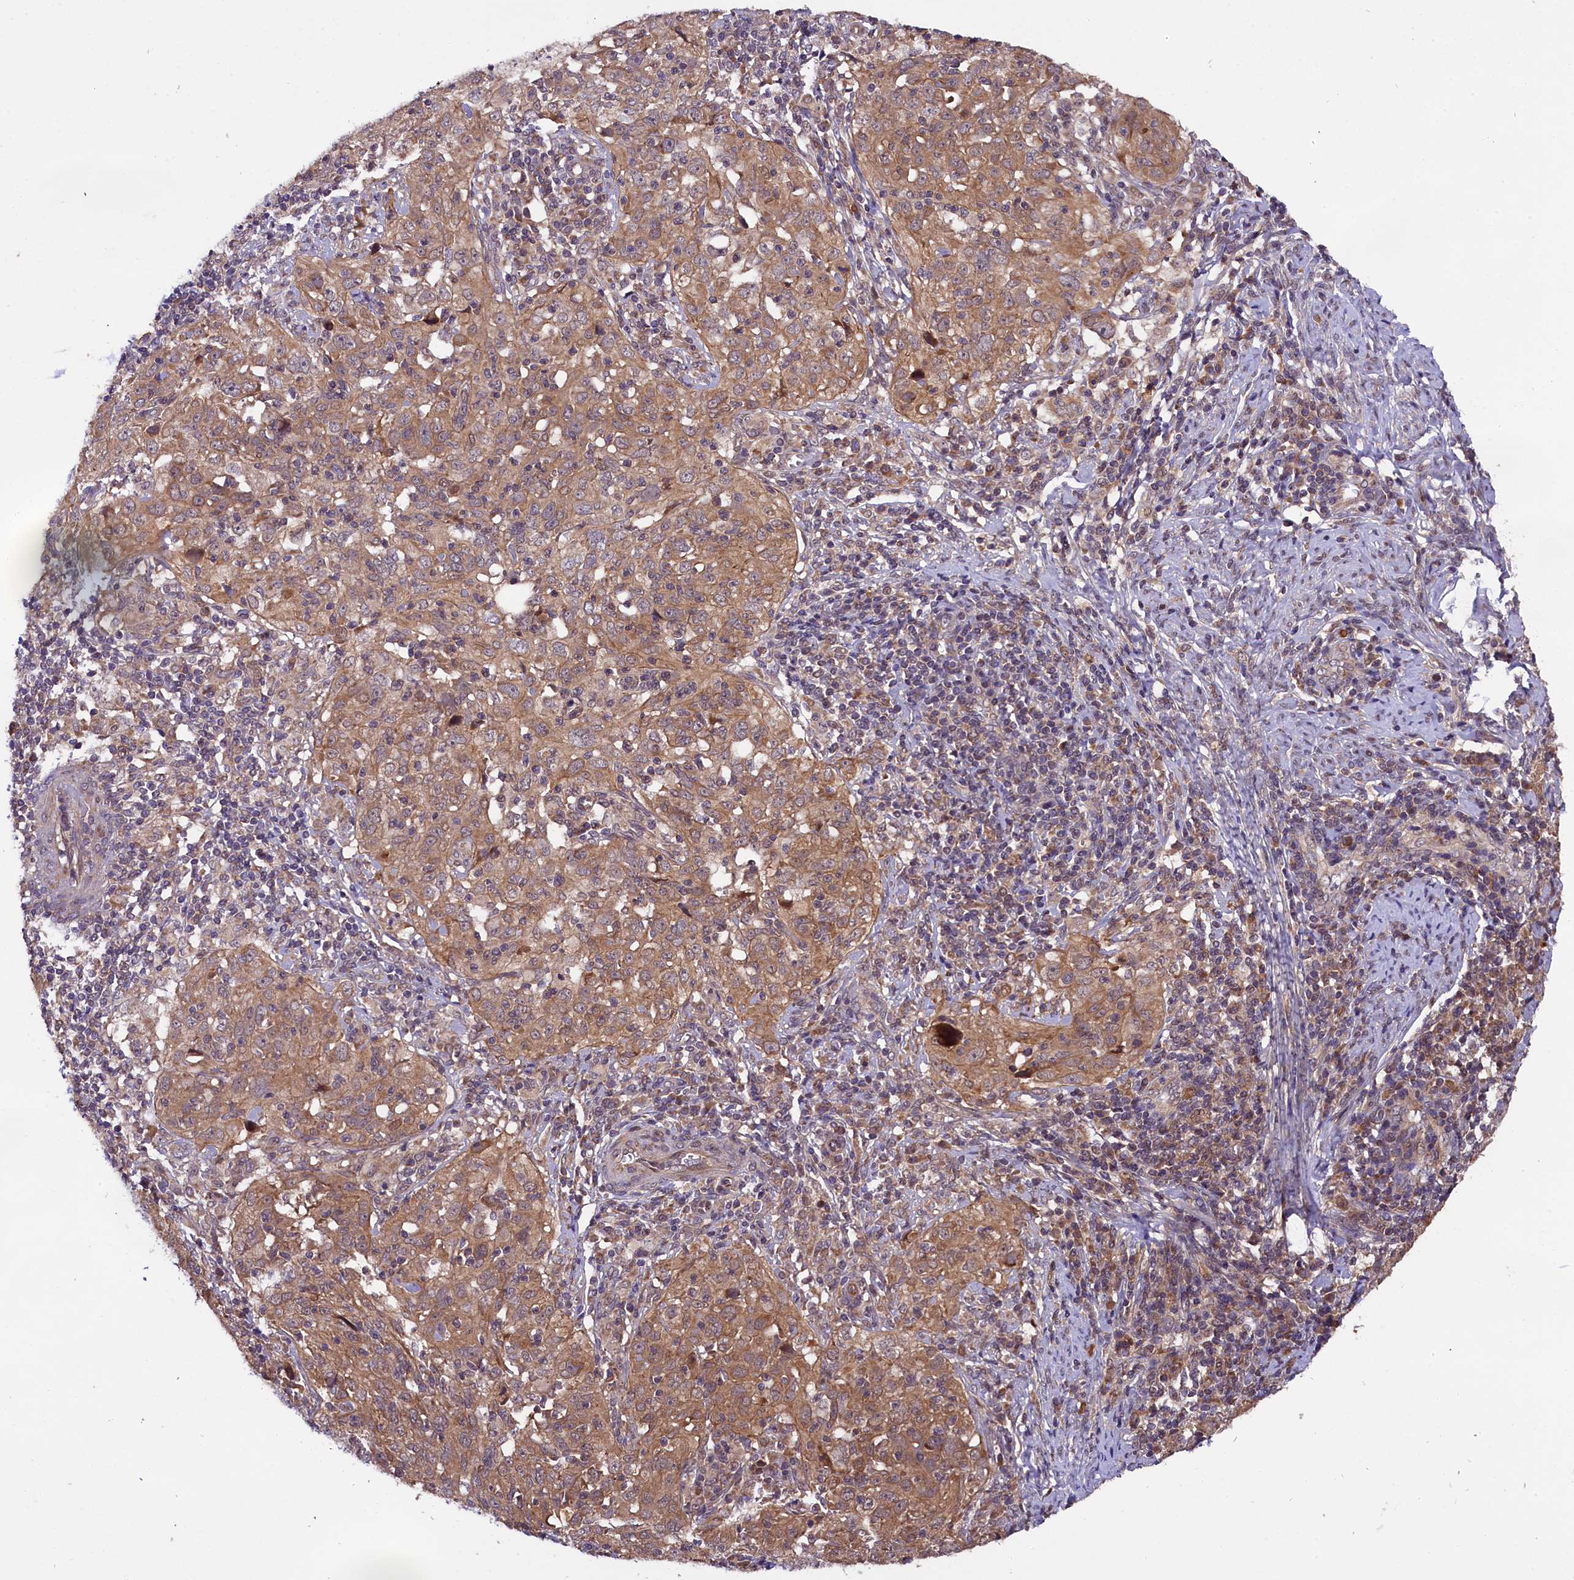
{"staining": {"intensity": "moderate", "quantity": ">75%", "location": "cytoplasmic/membranous"}, "tissue": "cervical cancer", "cell_type": "Tumor cells", "image_type": "cancer", "snomed": [{"axis": "morphology", "description": "Normal tissue, NOS"}, {"axis": "morphology", "description": "Squamous cell carcinoma, NOS"}, {"axis": "topography", "description": "Cervix"}], "caption": "Cervical cancer stained with a brown dye exhibits moderate cytoplasmic/membranous positive expression in approximately >75% of tumor cells.", "gene": "DOHH", "patient": {"sex": "female", "age": 31}}